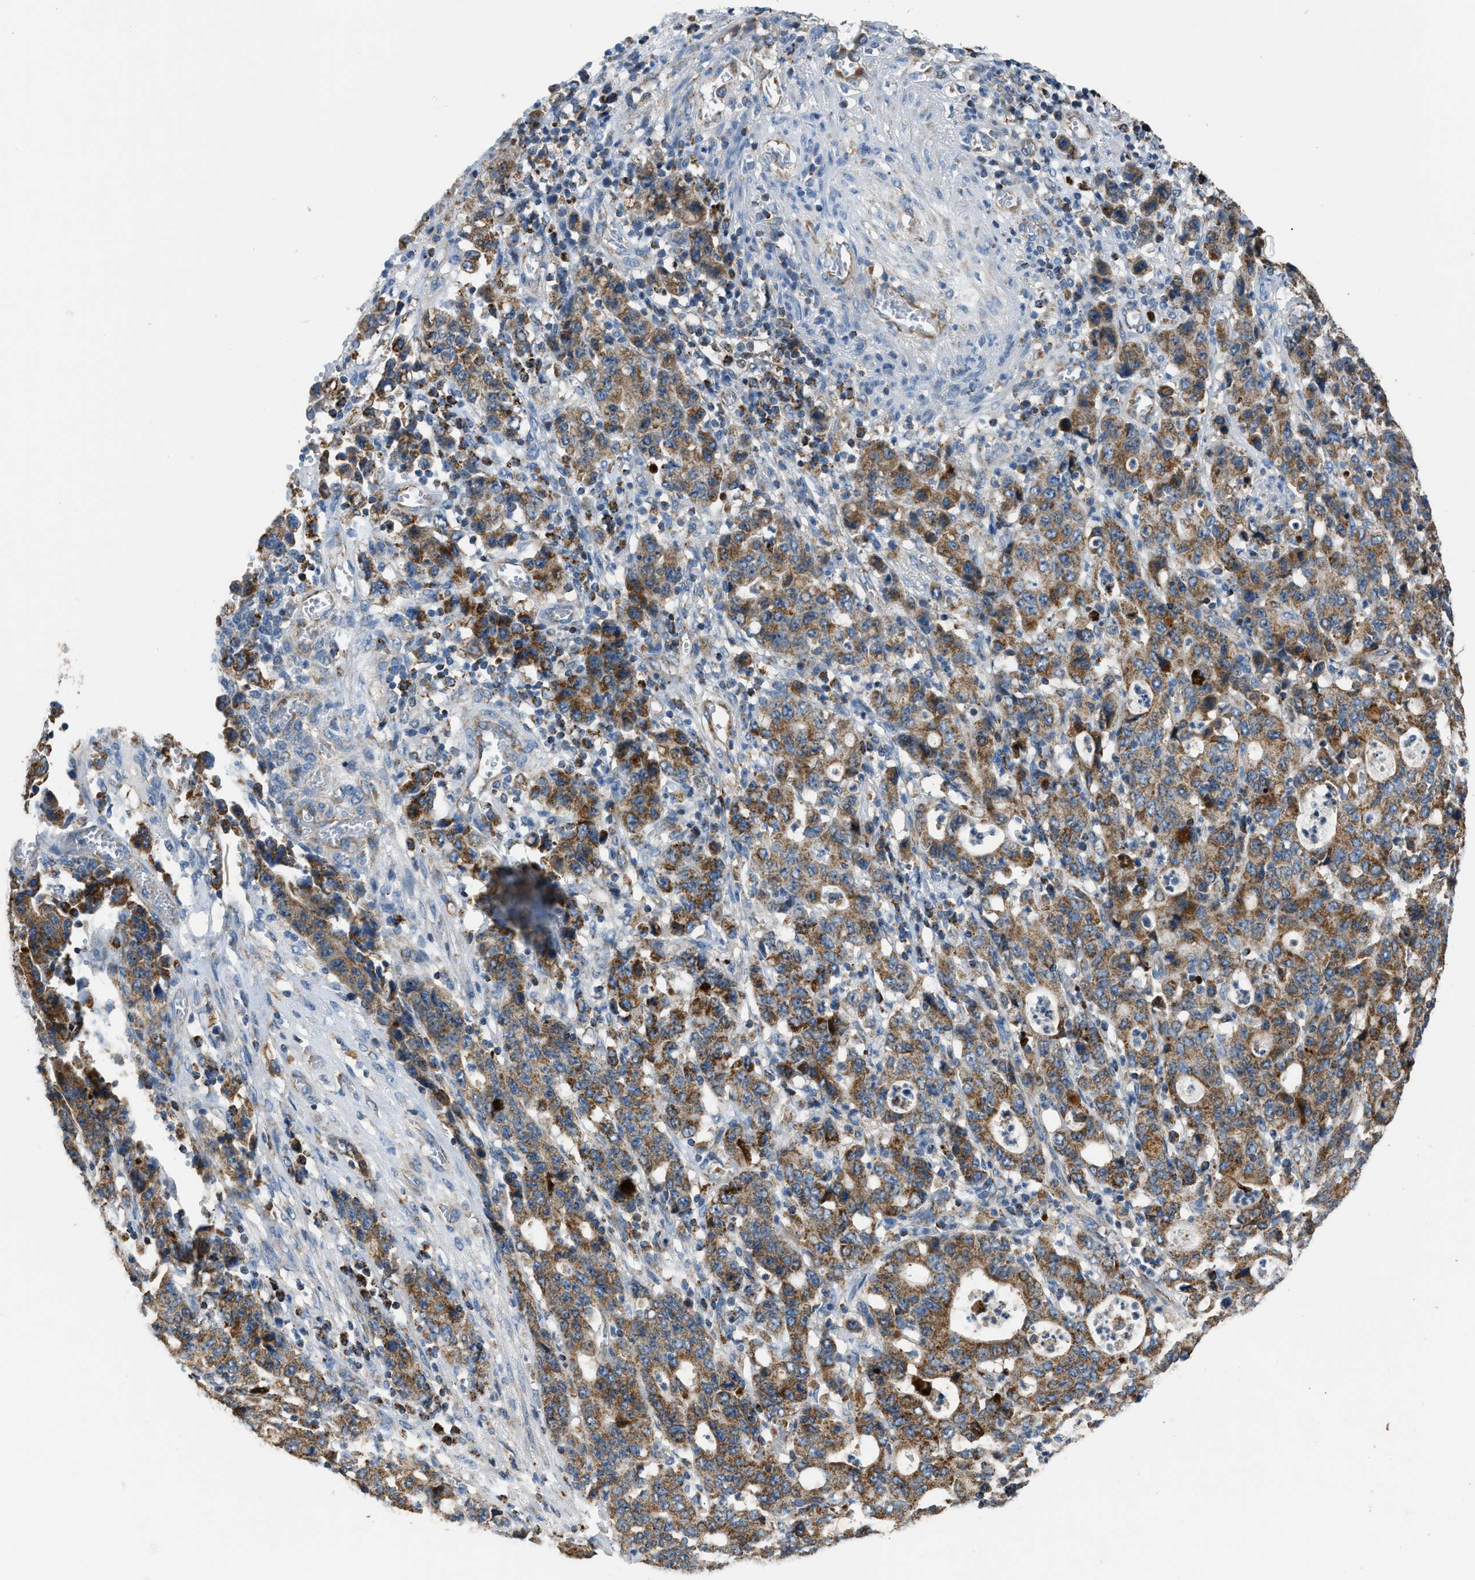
{"staining": {"intensity": "moderate", "quantity": ">75%", "location": "cytoplasmic/membranous"}, "tissue": "stomach cancer", "cell_type": "Tumor cells", "image_type": "cancer", "snomed": [{"axis": "morphology", "description": "Adenocarcinoma, NOS"}, {"axis": "topography", "description": "Stomach, upper"}], "caption": "Immunohistochemical staining of stomach cancer (adenocarcinoma) shows medium levels of moderate cytoplasmic/membranous protein expression in about >75% of tumor cells.", "gene": "ETFB", "patient": {"sex": "male", "age": 69}}